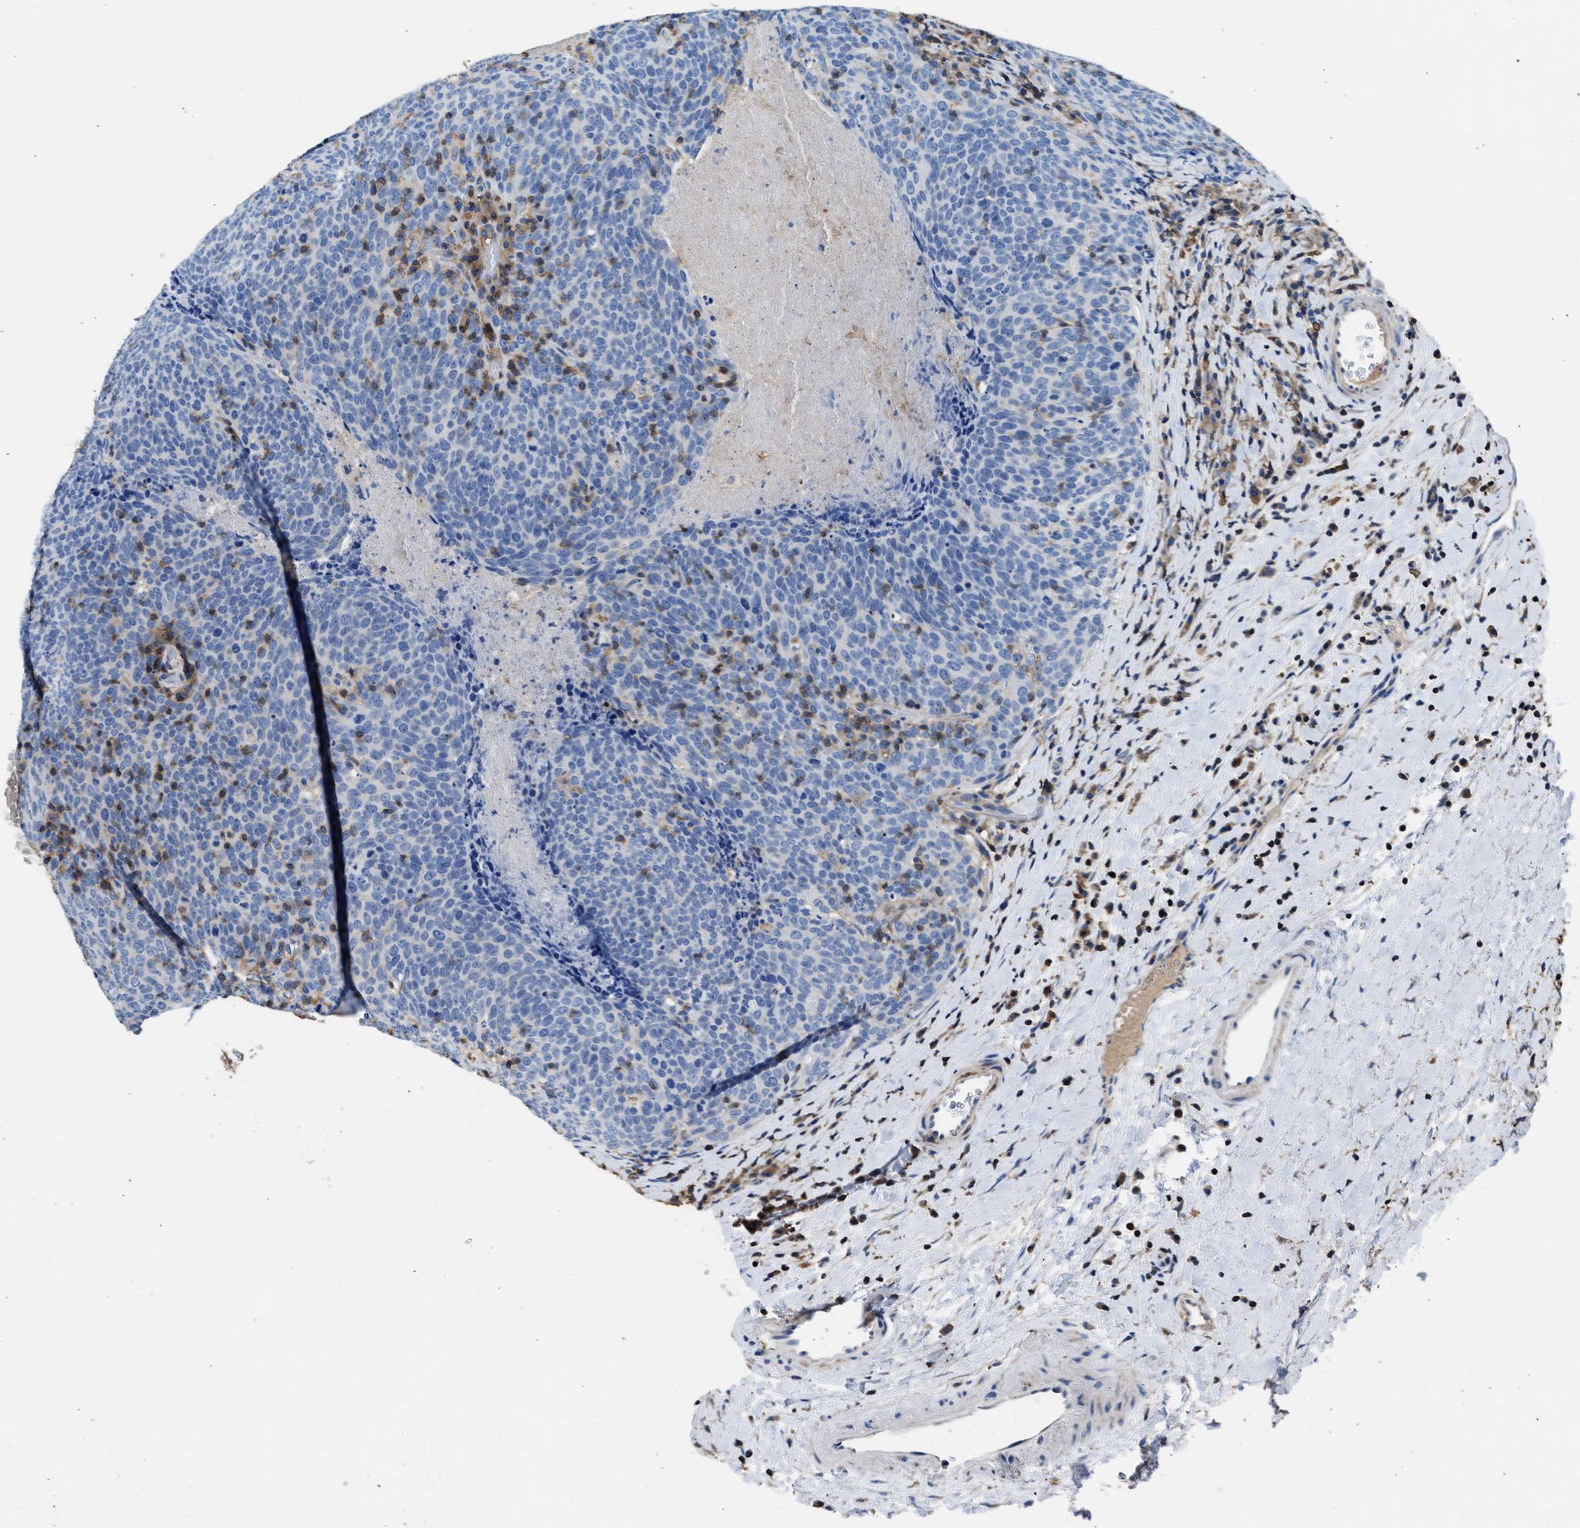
{"staining": {"intensity": "negative", "quantity": "none", "location": "none"}, "tissue": "head and neck cancer", "cell_type": "Tumor cells", "image_type": "cancer", "snomed": [{"axis": "morphology", "description": "Squamous cell carcinoma, NOS"}, {"axis": "morphology", "description": "Squamous cell carcinoma, metastatic, NOS"}, {"axis": "topography", "description": "Lymph node"}, {"axis": "topography", "description": "Head-Neck"}], "caption": "This is an immunohistochemistry (IHC) micrograph of human head and neck cancer. There is no positivity in tumor cells.", "gene": "KCNQ4", "patient": {"sex": "male", "age": 62}}